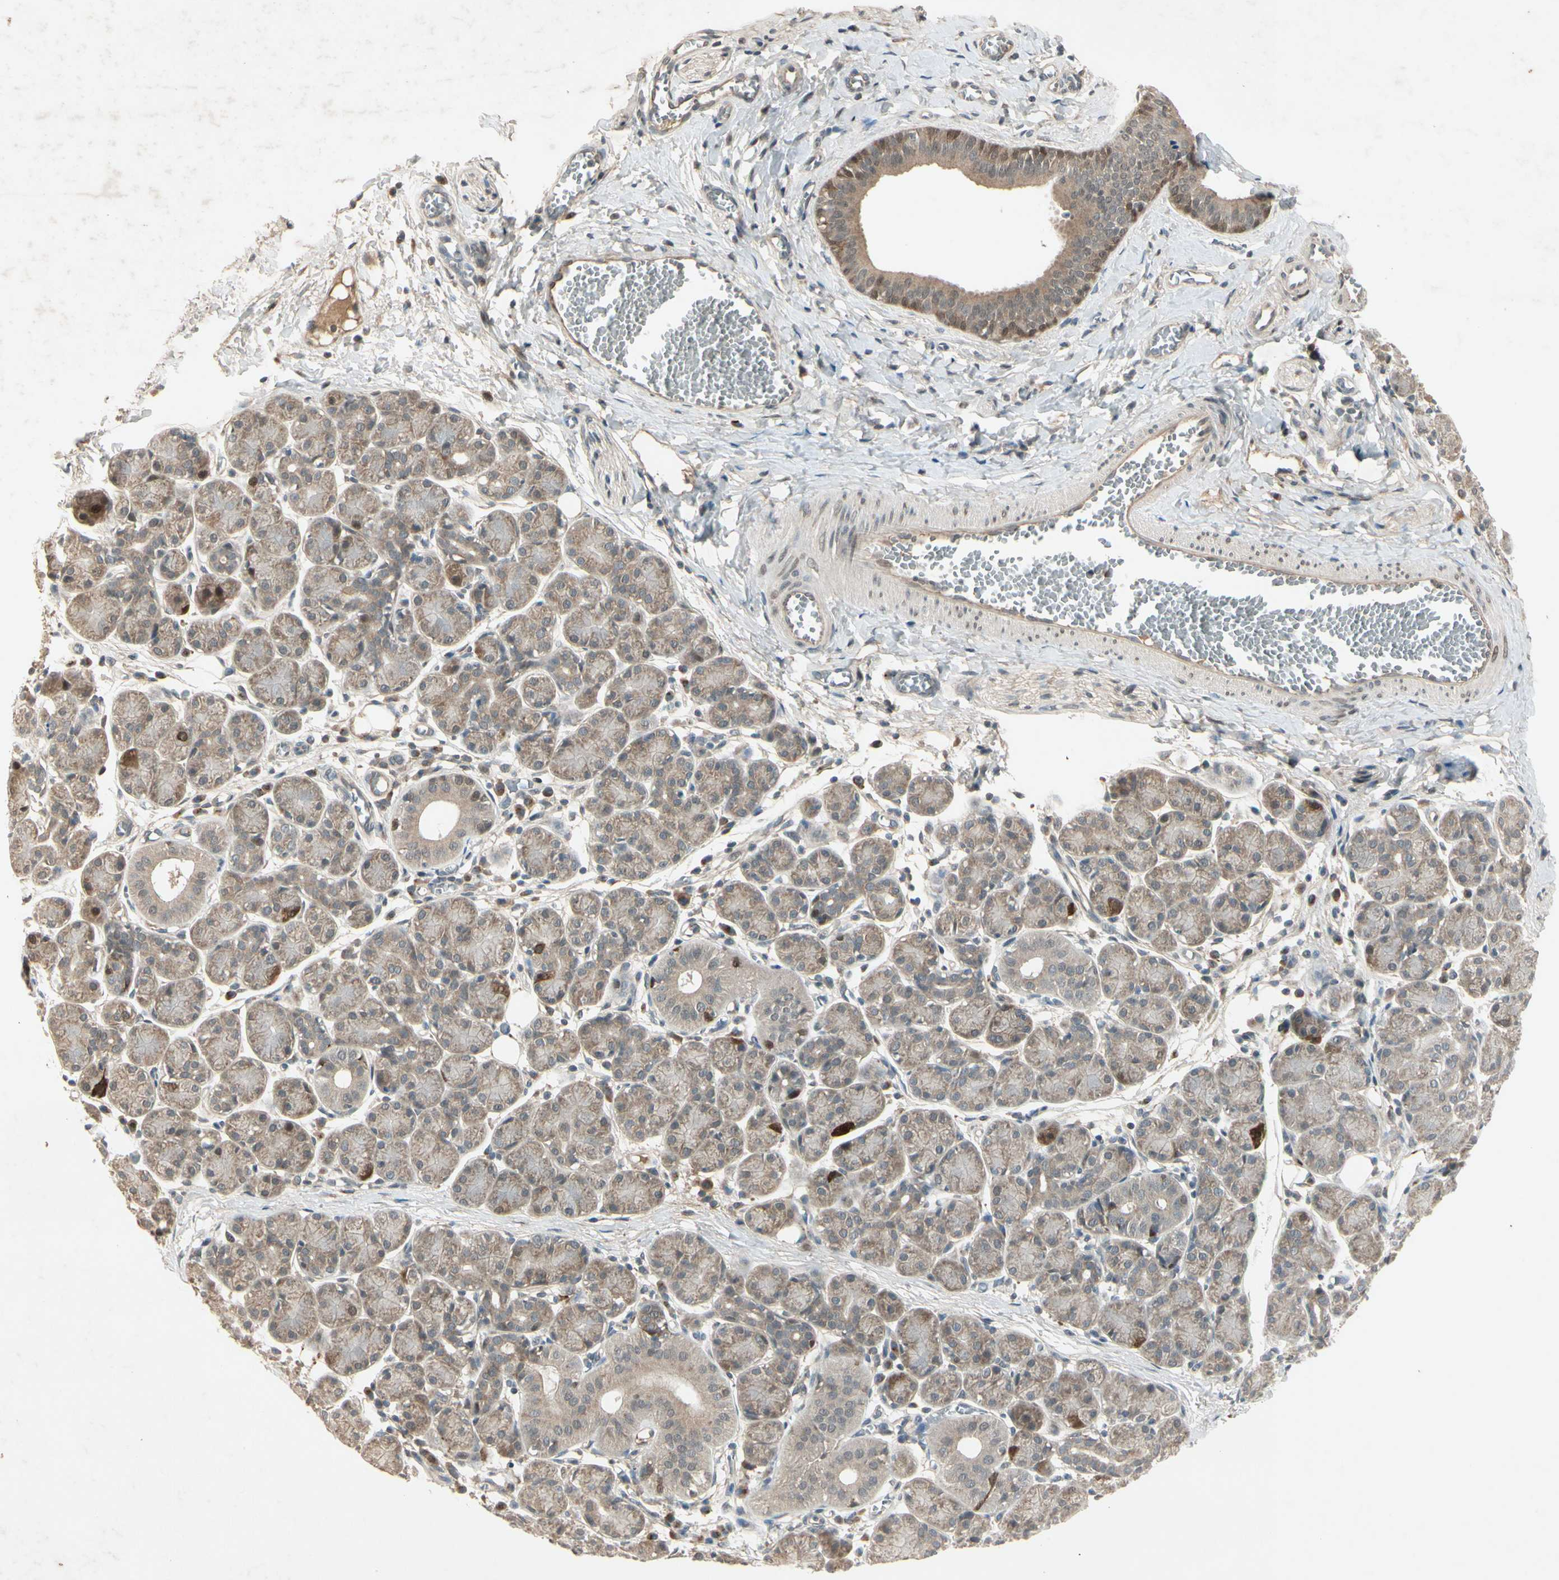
{"staining": {"intensity": "strong", "quantity": ">75%", "location": "cytoplasmic/membranous"}, "tissue": "salivary gland", "cell_type": "Glandular cells", "image_type": "normal", "snomed": [{"axis": "morphology", "description": "Normal tissue, NOS"}, {"axis": "morphology", "description": "Inflammation, NOS"}, {"axis": "topography", "description": "Lymph node"}, {"axis": "topography", "description": "Salivary gland"}], "caption": "An immunohistochemistry micrograph of normal tissue is shown. Protein staining in brown highlights strong cytoplasmic/membranous positivity in salivary gland within glandular cells.", "gene": "FHDC1", "patient": {"sex": "male", "age": 3}}